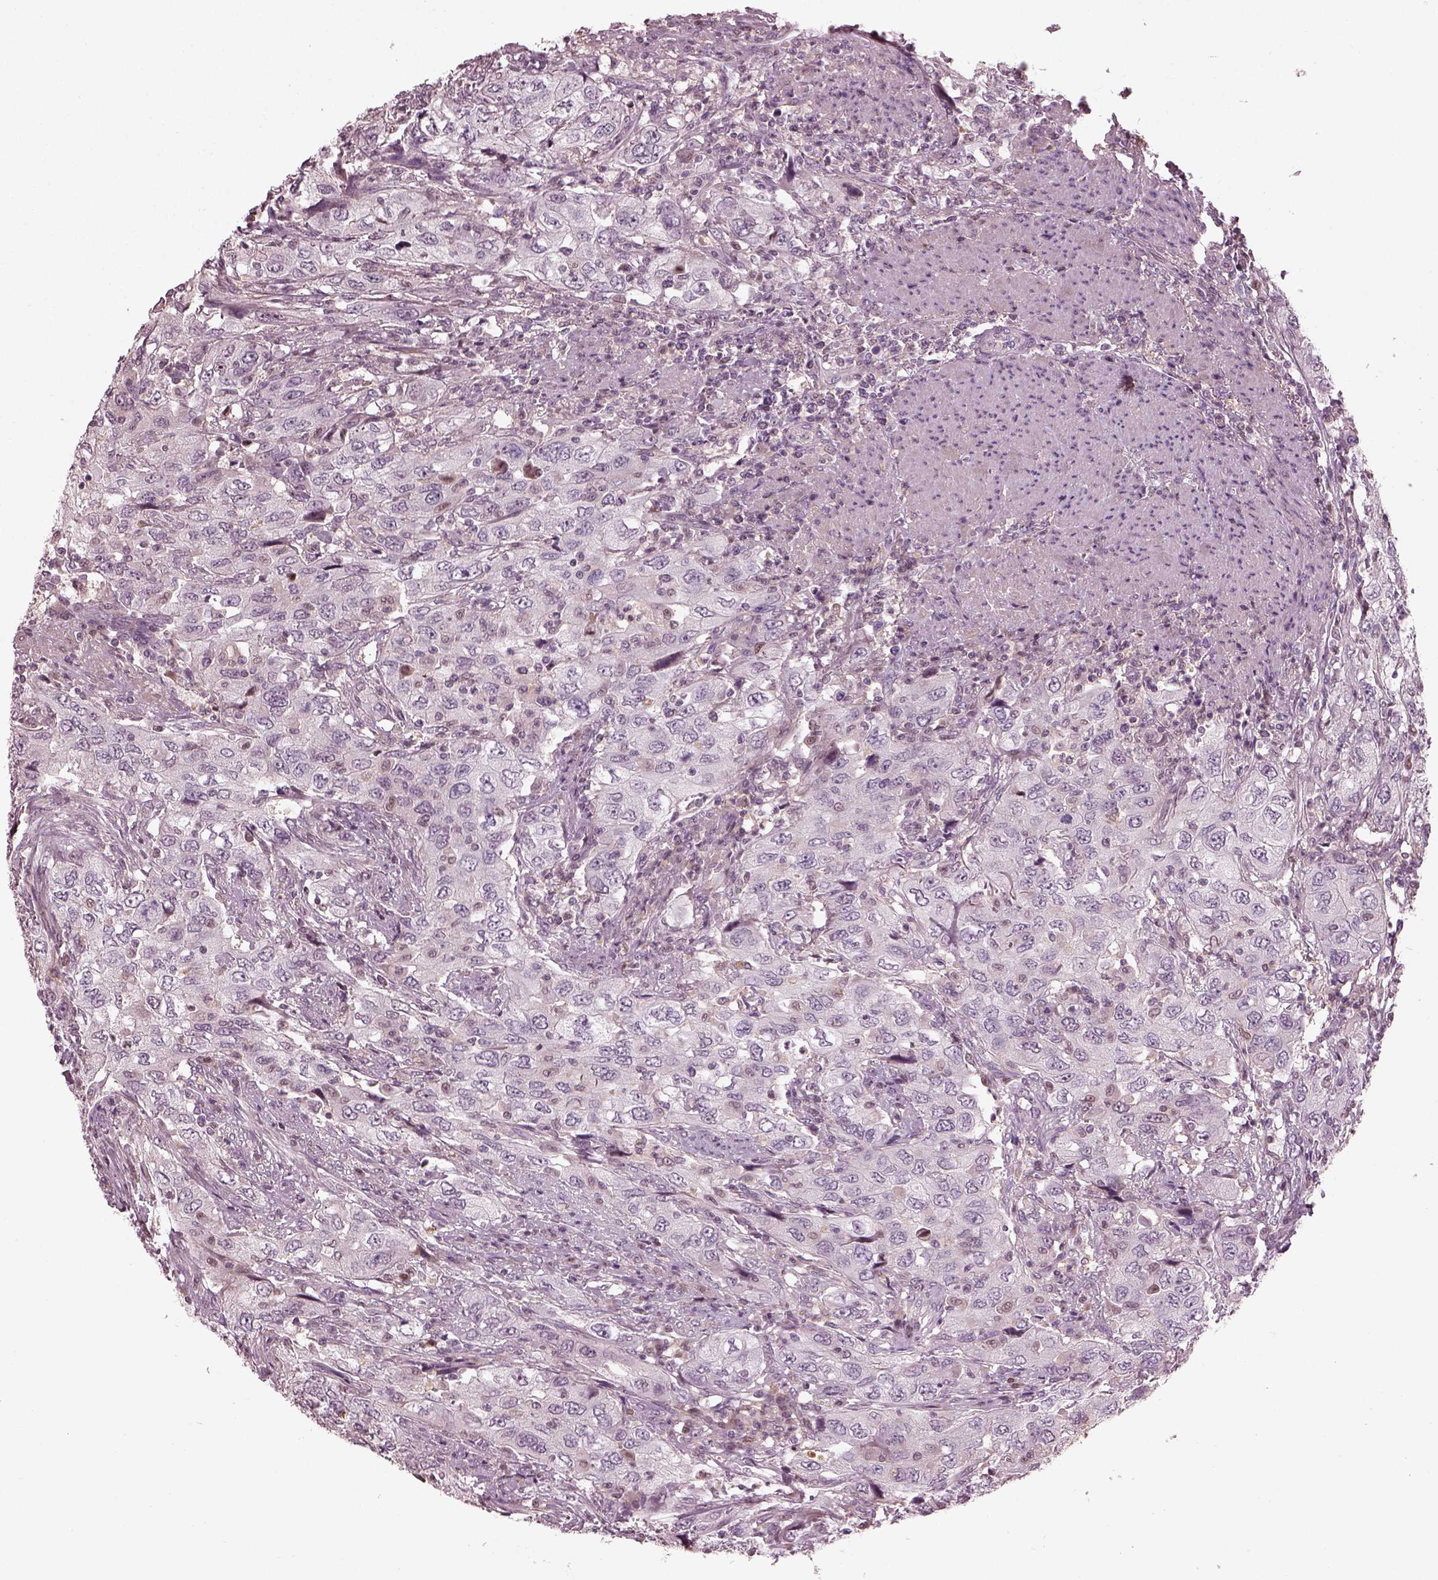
{"staining": {"intensity": "negative", "quantity": "none", "location": "none"}, "tissue": "urothelial cancer", "cell_type": "Tumor cells", "image_type": "cancer", "snomed": [{"axis": "morphology", "description": "Urothelial carcinoma, High grade"}, {"axis": "topography", "description": "Urinary bladder"}], "caption": "Photomicrograph shows no significant protein staining in tumor cells of high-grade urothelial carcinoma.", "gene": "BFSP1", "patient": {"sex": "male", "age": 76}}